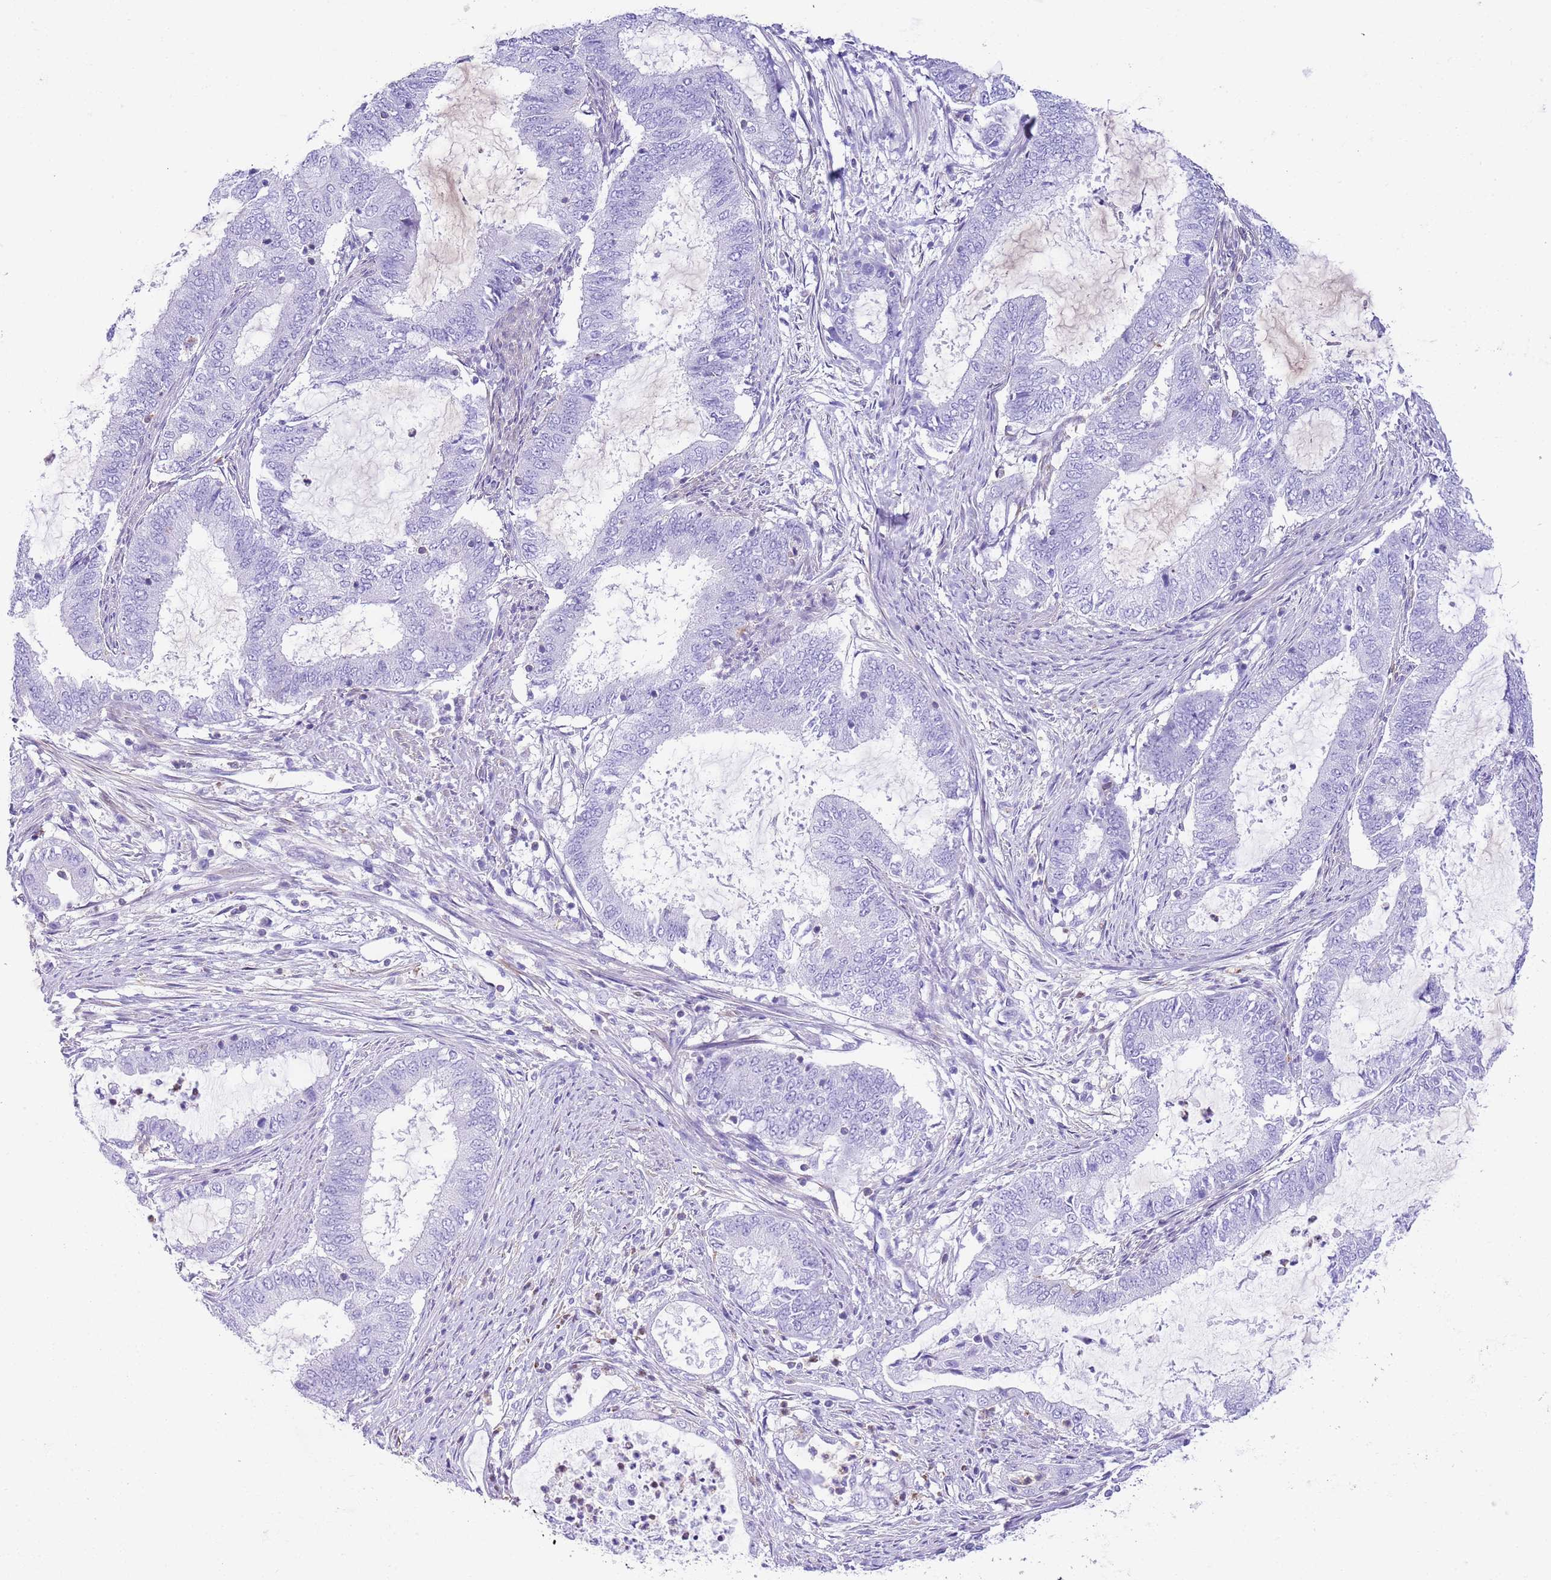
{"staining": {"intensity": "negative", "quantity": "none", "location": "none"}, "tissue": "endometrial cancer", "cell_type": "Tumor cells", "image_type": "cancer", "snomed": [{"axis": "morphology", "description": "Adenocarcinoma, NOS"}, {"axis": "topography", "description": "Endometrium"}], "caption": "A micrograph of endometrial adenocarcinoma stained for a protein shows no brown staining in tumor cells.", "gene": "CNN2", "patient": {"sex": "female", "age": 51}}